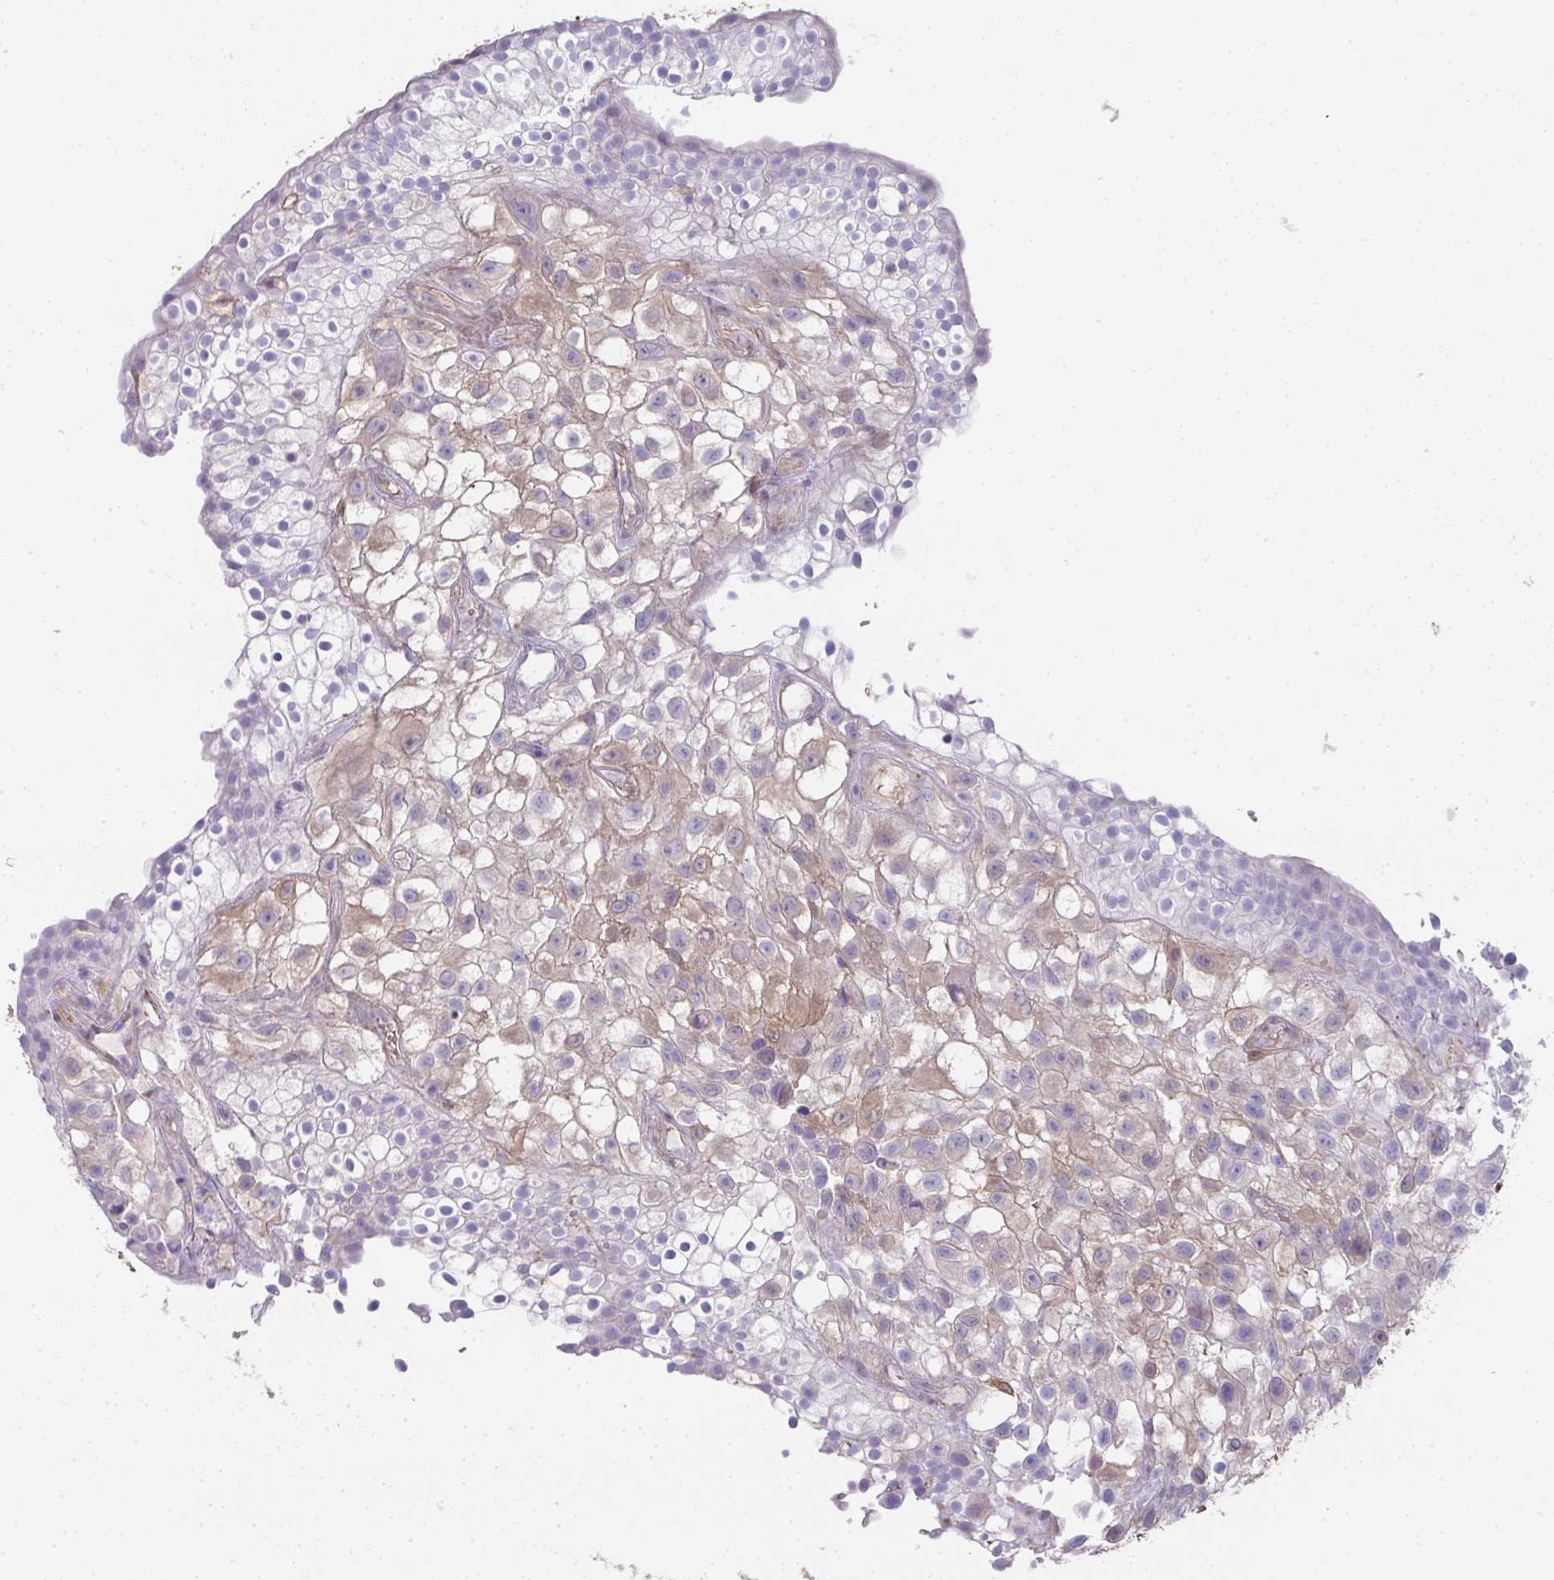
{"staining": {"intensity": "weak", "quantity": "<25%", "location": "cytoplasmic/membranous"}, "tissue": "urothelial cancer", "cell_type": "Tumor cells", "image_type": "cancer", "snomed": [{"axis": "morphology", "description": "Urothelial carcinoma, High grade"}, {"axis": "topography", "description": "Urinary bladder"}], "caption": "An image of high-grade urothelial carcinoma stained for a protein reveals no brown staining in tumor cells.", "gene": "RBP1", "patient": {"sex": "male", "age": 56}}